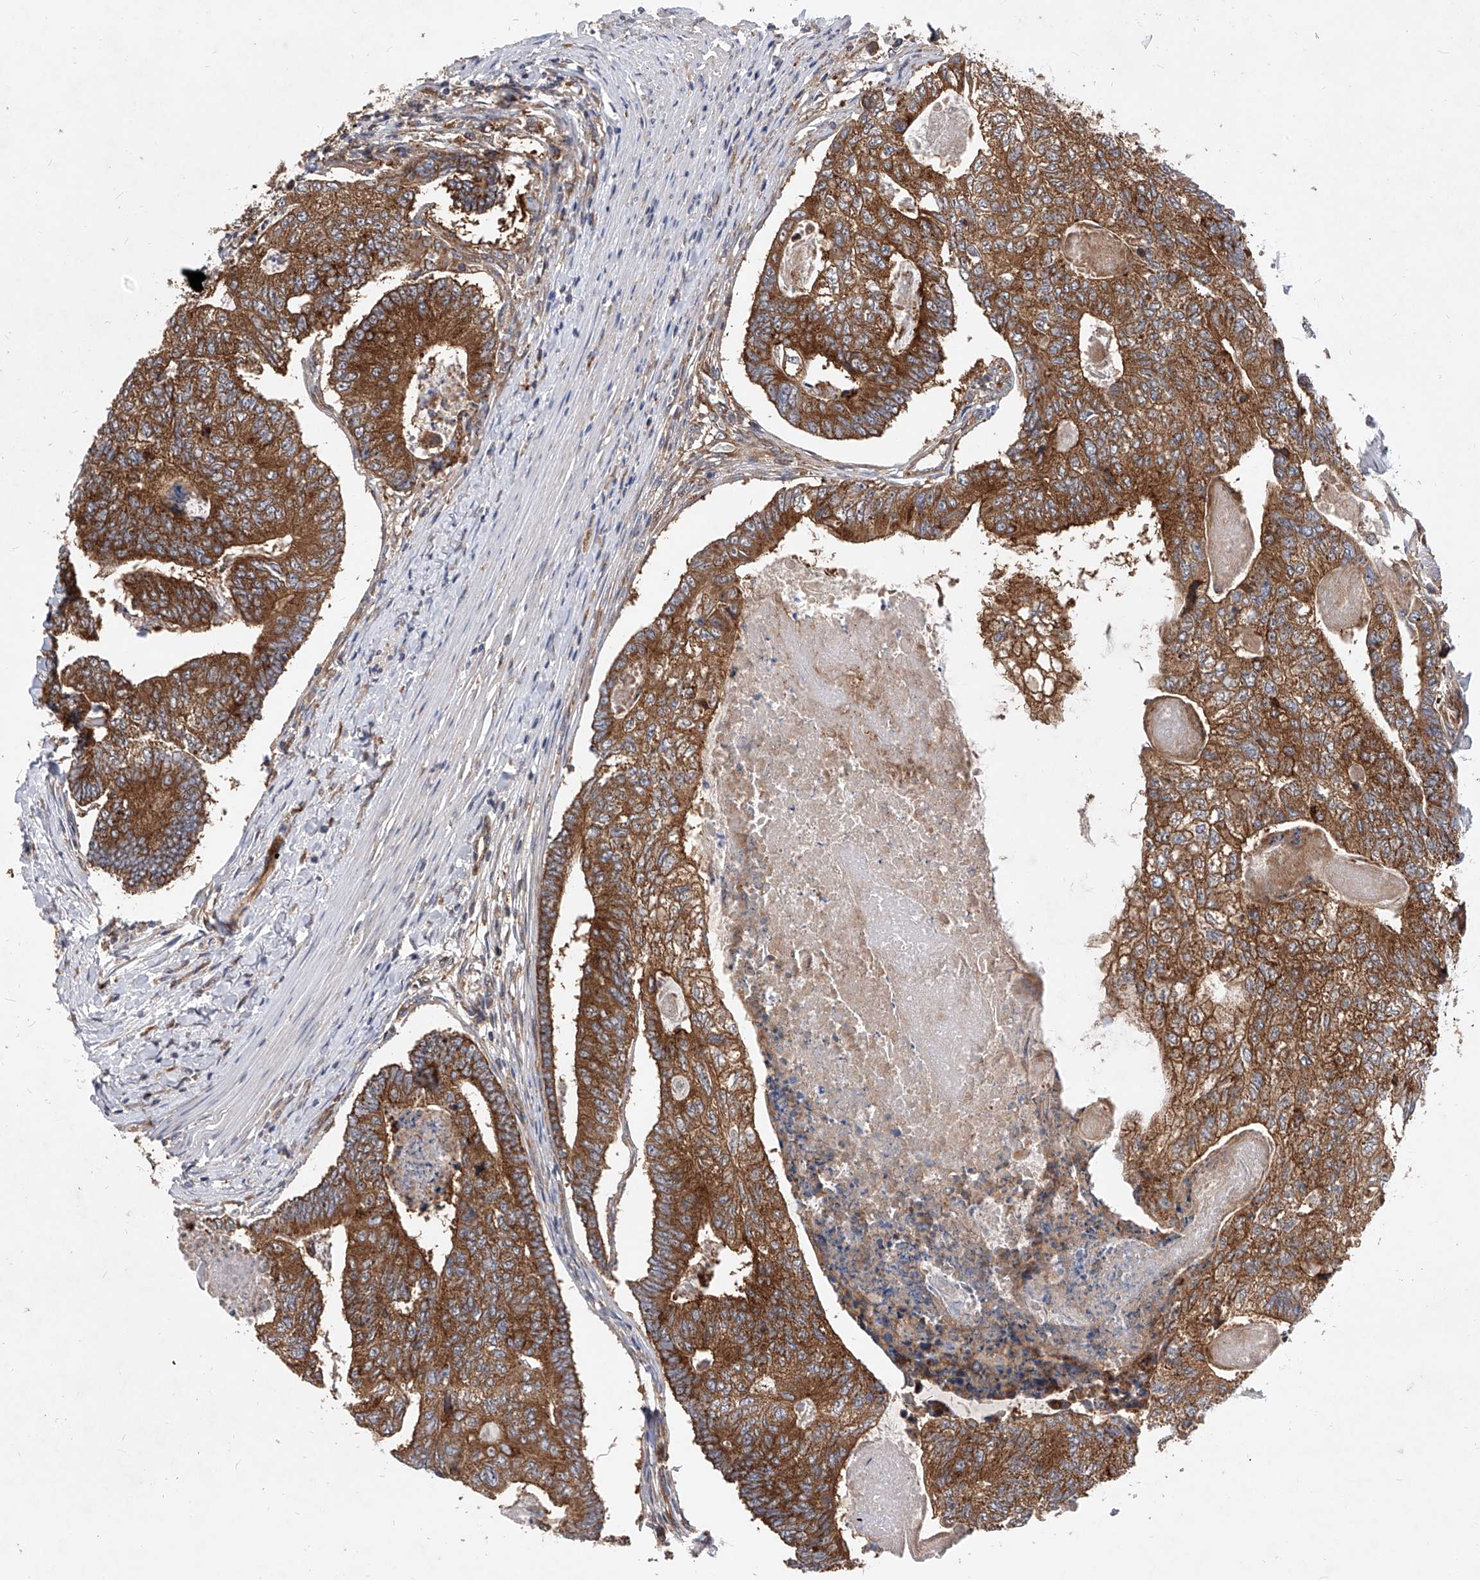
{"staining": {"intensity": "strong", "quantity": ">75%", "location": "cytoplasmic/membranous"}, "tissue": "colorectal cancer", "cell_type": "Tumor cells", "image_type": "cancer", "snomed": [{"axis": "morphology", "description": "Adenocarcinoma, NOS"}, {"axis": "topography", "description": "Colon"}], "caption": "Strong cytoplasmic/membranous protein positivity is identified in approximately >75% of tumor cells in adenocarcinoma (colorectal).", "gene": "CFAP410", "patient": {"sex": "female", "age": 67}}